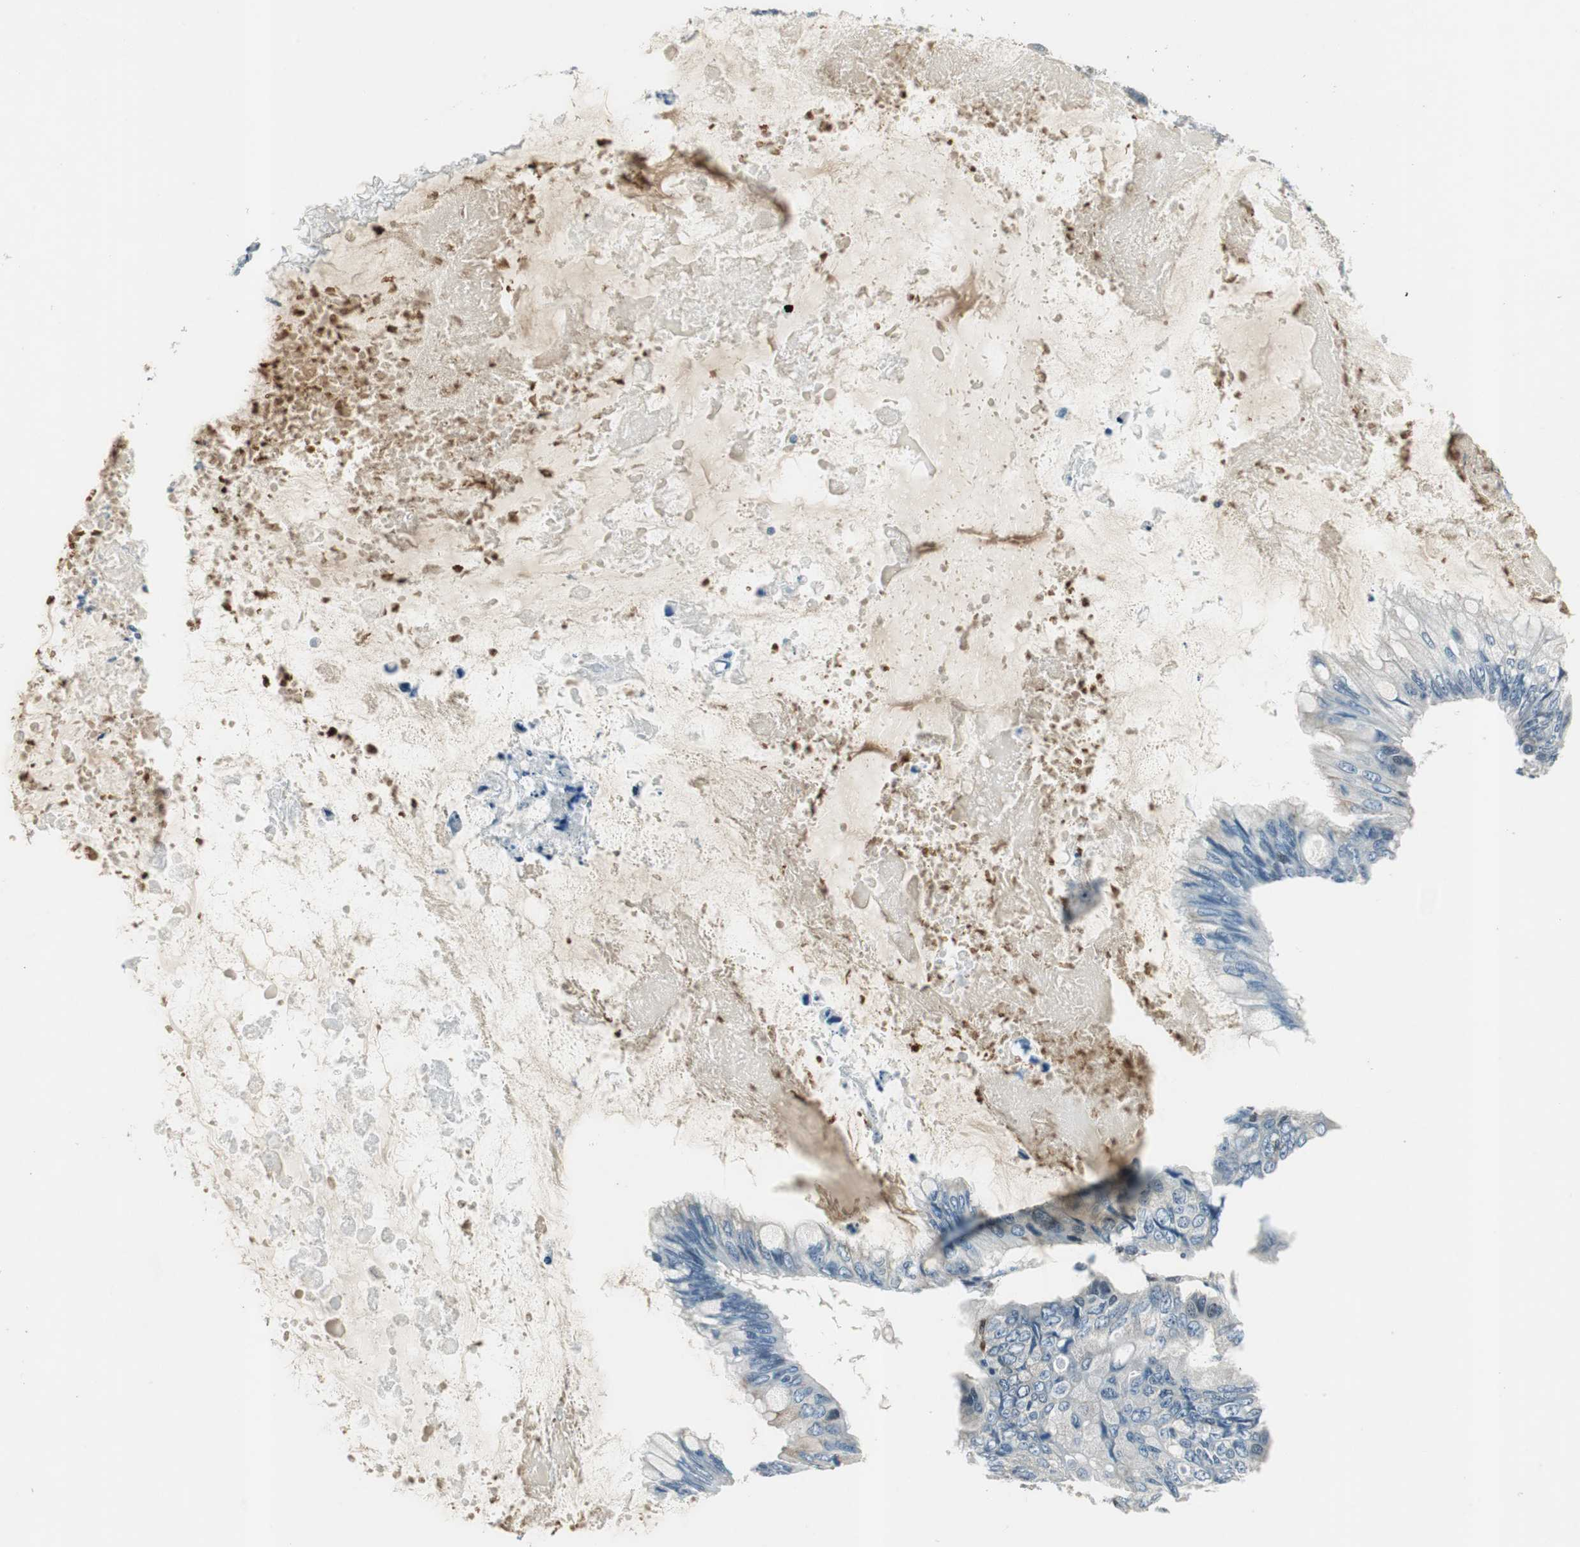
{"staining": {"intensity": "negative", "quantity": "none", "location": "none"}, "tissue": "ovarian cancer", "cell_type": "Tumor cells", "image_type": "cancer", "snomed": [{"axis": "morphology", "description": "Cystadenocarcinoma, mucinous, NOS"}, {"axis": "topography", "description": "Ovary"}], "caption": "Tumor cells are negative for brown protein staining in mucinous cystadenocarcinoma (ovarian).", "gene": "ME1", "patient": {"sex": "female", "age": 80}}